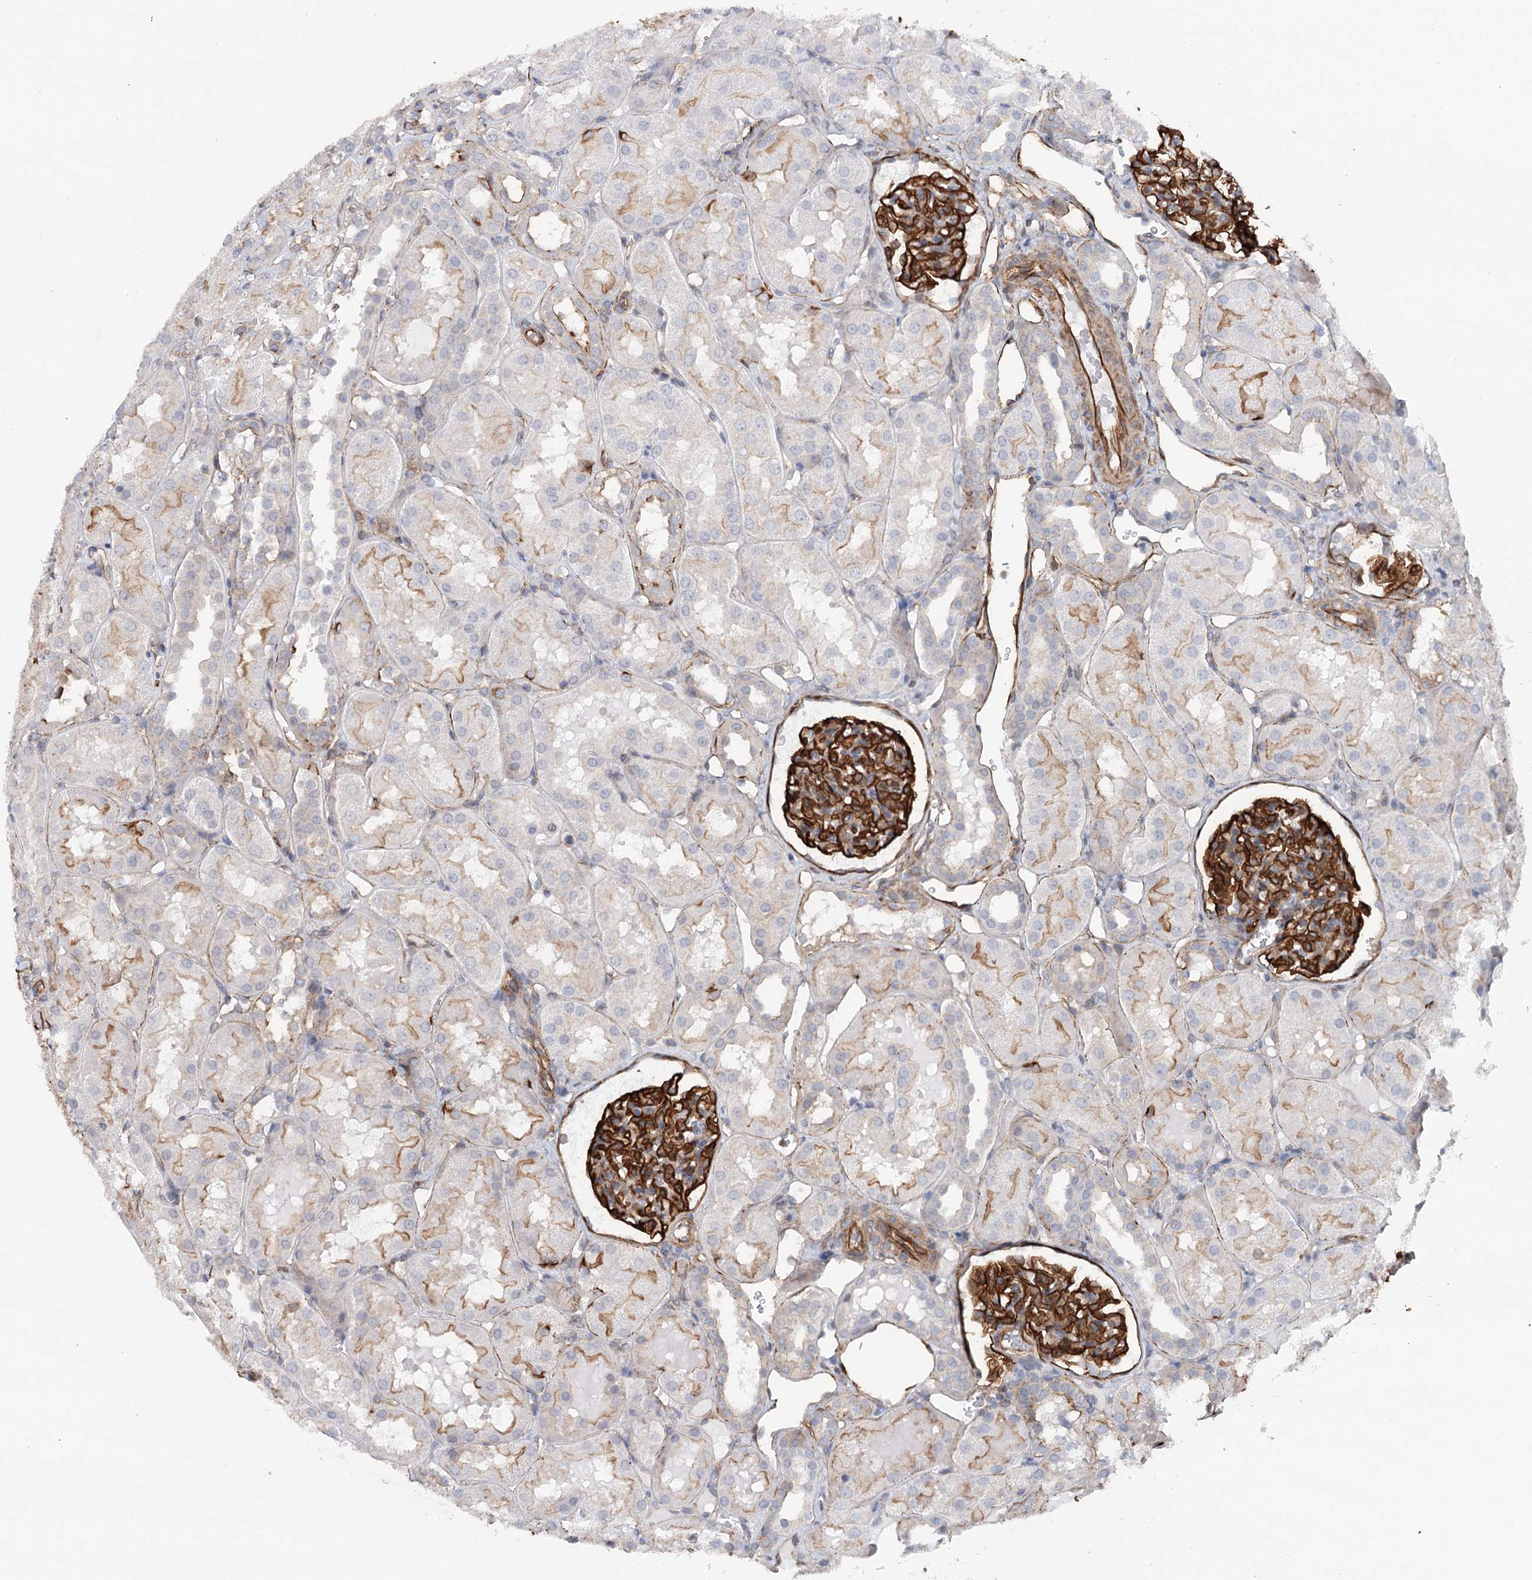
{"staining": {"intensity": "strong", "quantity": ">75%", "location": "cytoplasmic/membranous"}, "tissue": "kidney", "cell_type": "Cells in glomeruli", "image_type": "normal", "snomed": [{"axis": "morphology", "description": "Normal tissue, NOS"}, {"axis": "topography", "description": "Kidney"}, {"axis": "topography", "description": "Urinary bladder"}], "caption": "Protein analysis of unremarkable kidney exhibits strong cytoplasmic/membranous positivity in about >75% of cells in glomeruli. The staining is performed using DAB (3,3'-diaminobenzidine) brown chromogen to label protein expression. The nuclei are counter-stained blue using hematoxylin.", "gene": "SYNPO", "patient": {"sex": "male", "age": 16}}